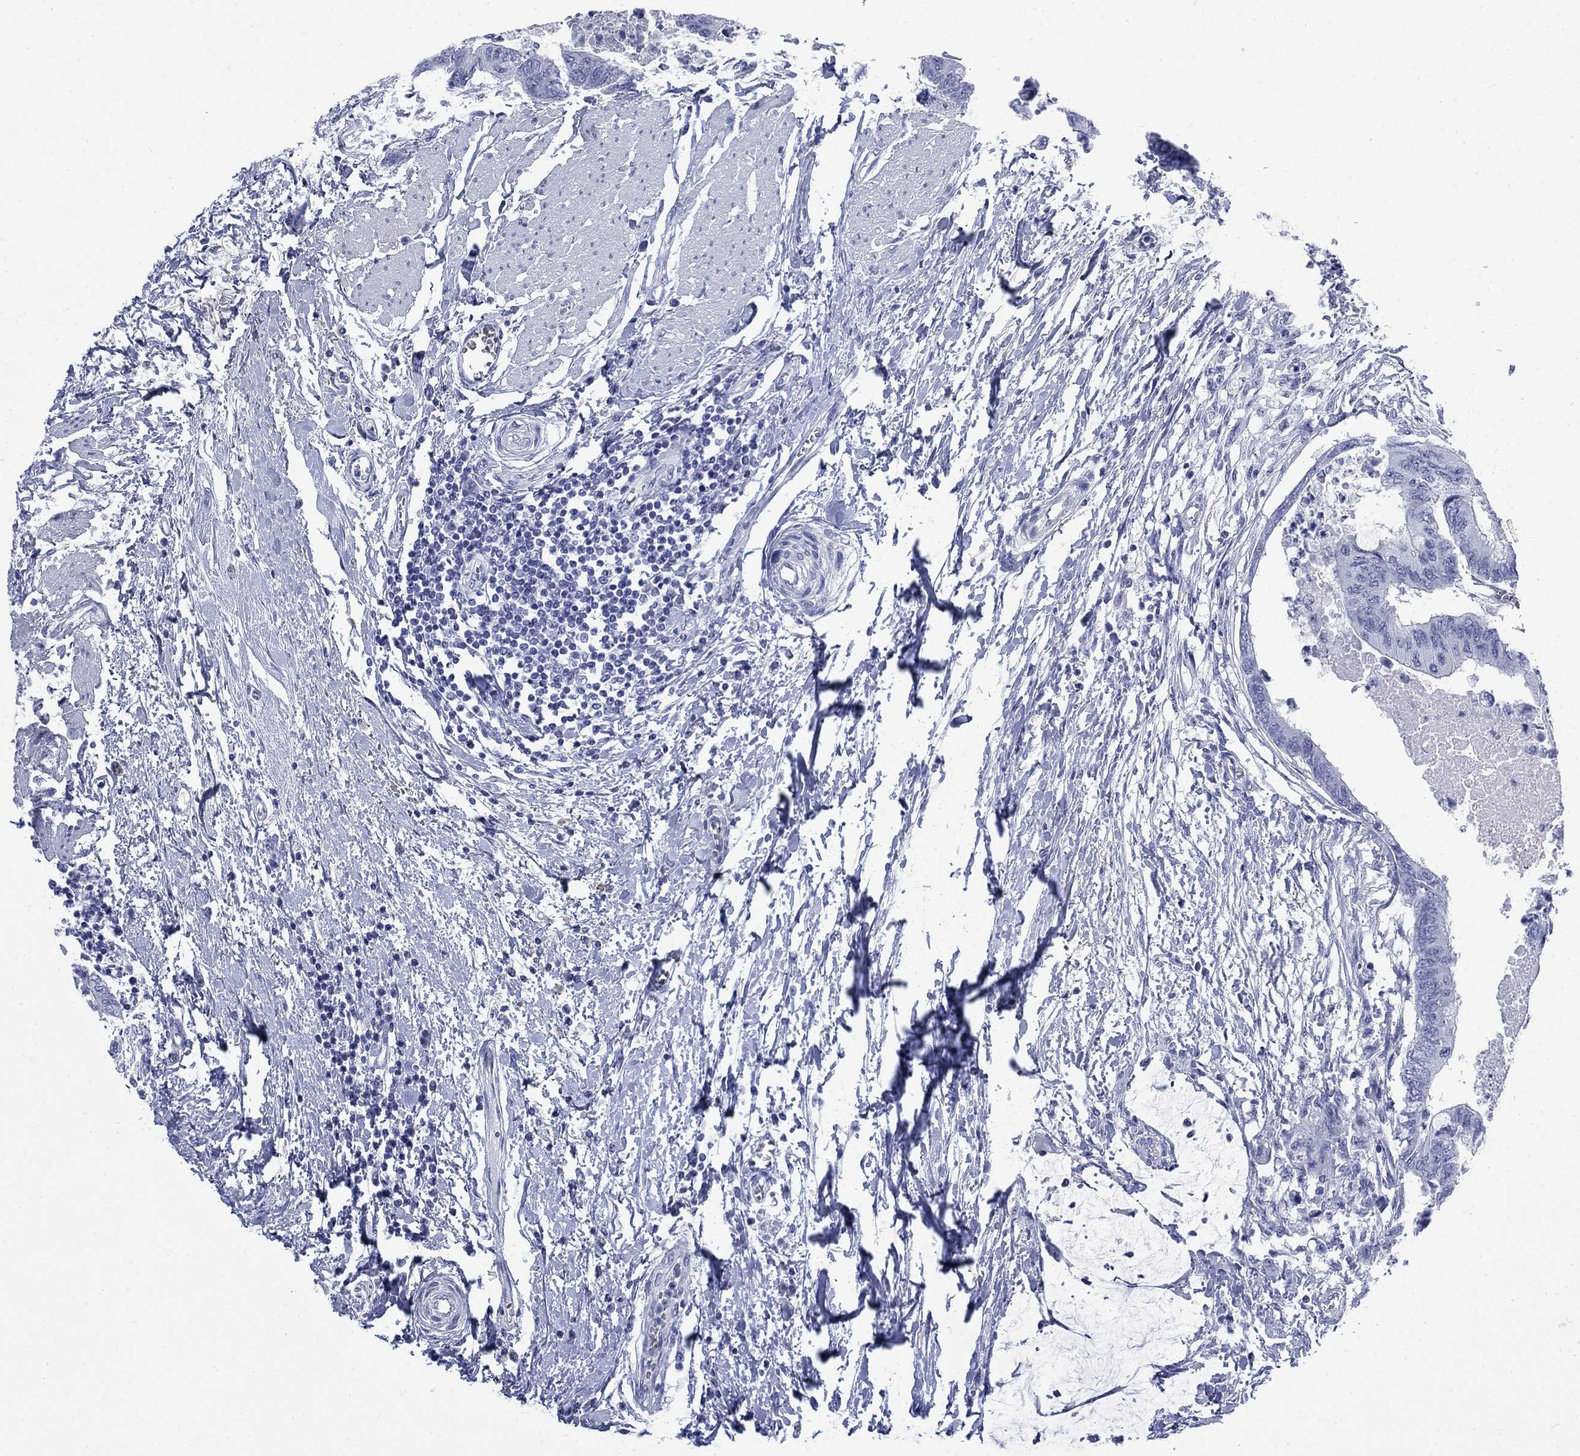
{"staining": {"intensity": "negative", "quantity": "none", "location": "none"}, "tissue": "colorectal cancer", "cell_type": "Tumor cells", "image_type": "cancer", "snomed": [{"axis": "morphology", "description": "Normal tissue, NOS"}, {"axis": "morphology", "description": "Adenocarcinoma, NOS"}, {"axis": "topography", "description": "Rectum"}, {"axis": "topography", "description": "Peripheral nerve tissue"}], "caption": "IHC image of adenocarcinoma (colorectal) stained for a protein (brown), which shows no positivity in tumor cells.", "gene": "IGF2BP3", "patient": {"sex": "male", "age": 92}}